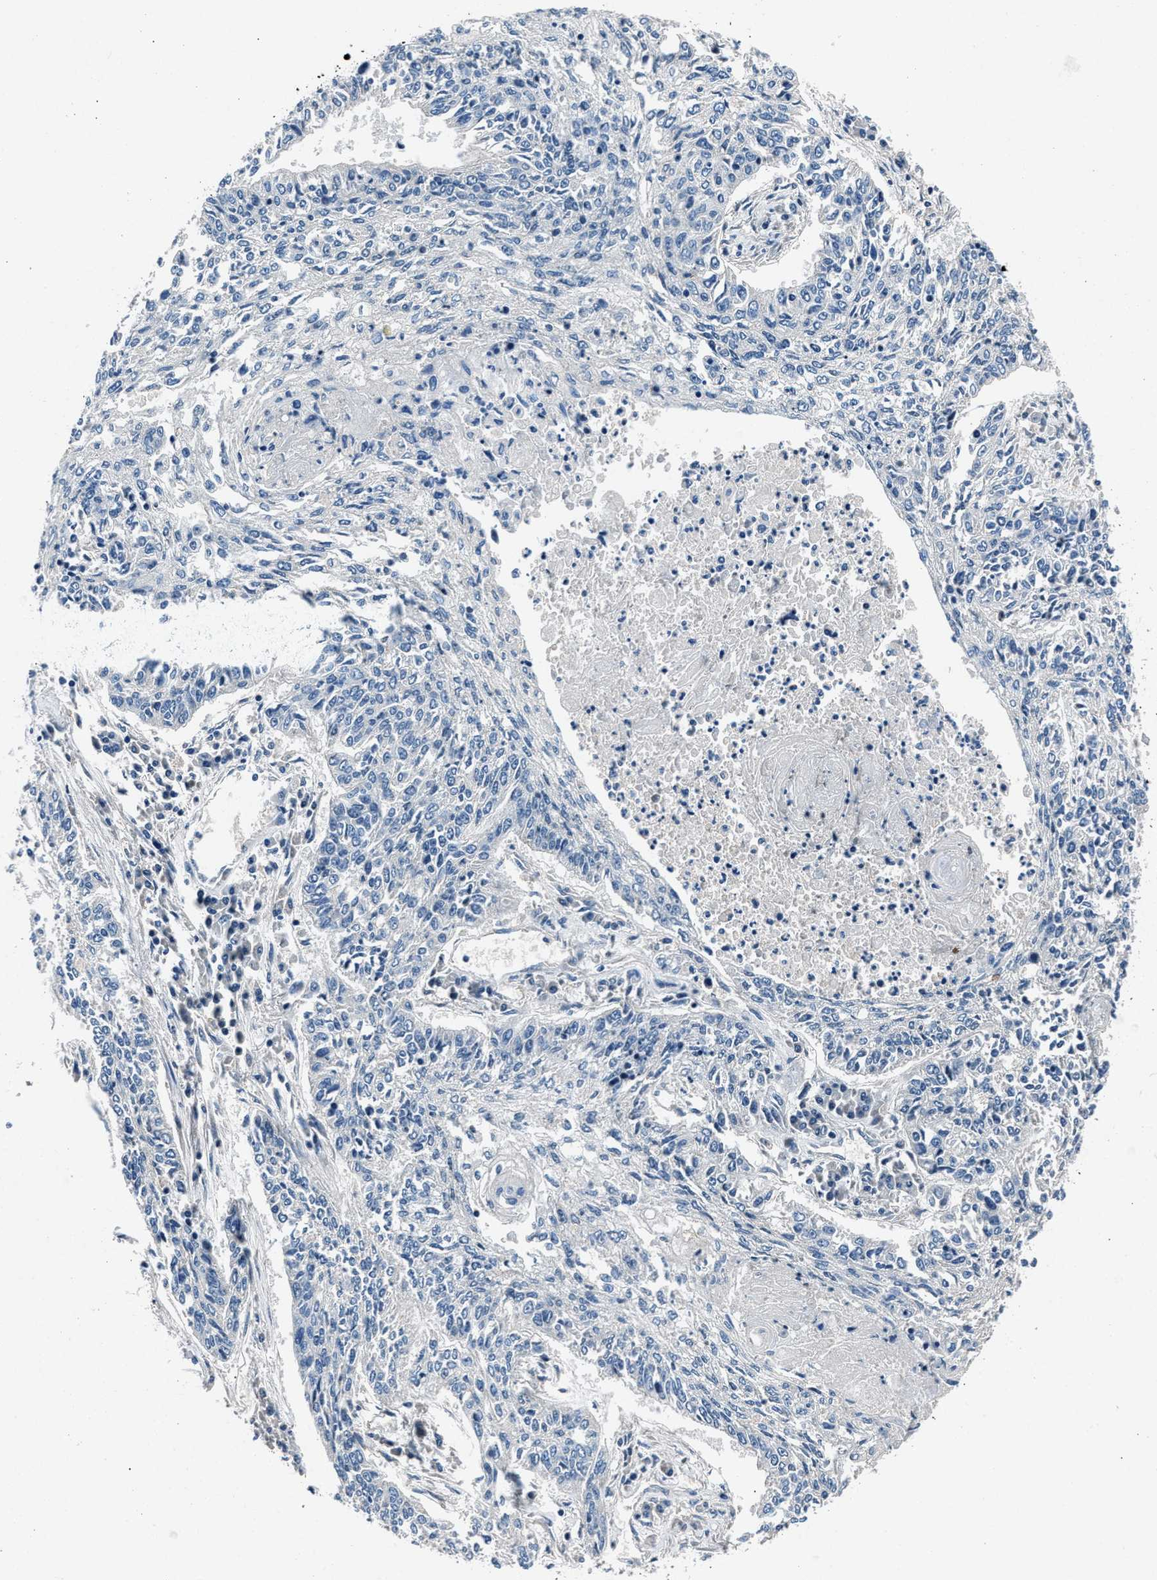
{"staining": {"intensity": "negative", "quantity": "none", "location": "none"}, "tissue": "lung cancer", "cell_type": "Tumor cells", "image_type": "cancer", "snomed": [{"axis": "morphology", "description": "Normal tissue, NOS"}, {"axis": "morphology", "description": "Squamous cell carcinoma, NOS"}, {"axis": "topography", "description": "Cartilage tissue"}, {"axis": "topography", "description": "Bronchus"}, {"axis": "topography", "description": "Lung"}], "caption": "IHC of squamous cell carcinoma (lung) exhibits no expression in tumor cells.", "gene": "DENND6B", "patient": {"sex": "female", "age": 49}}